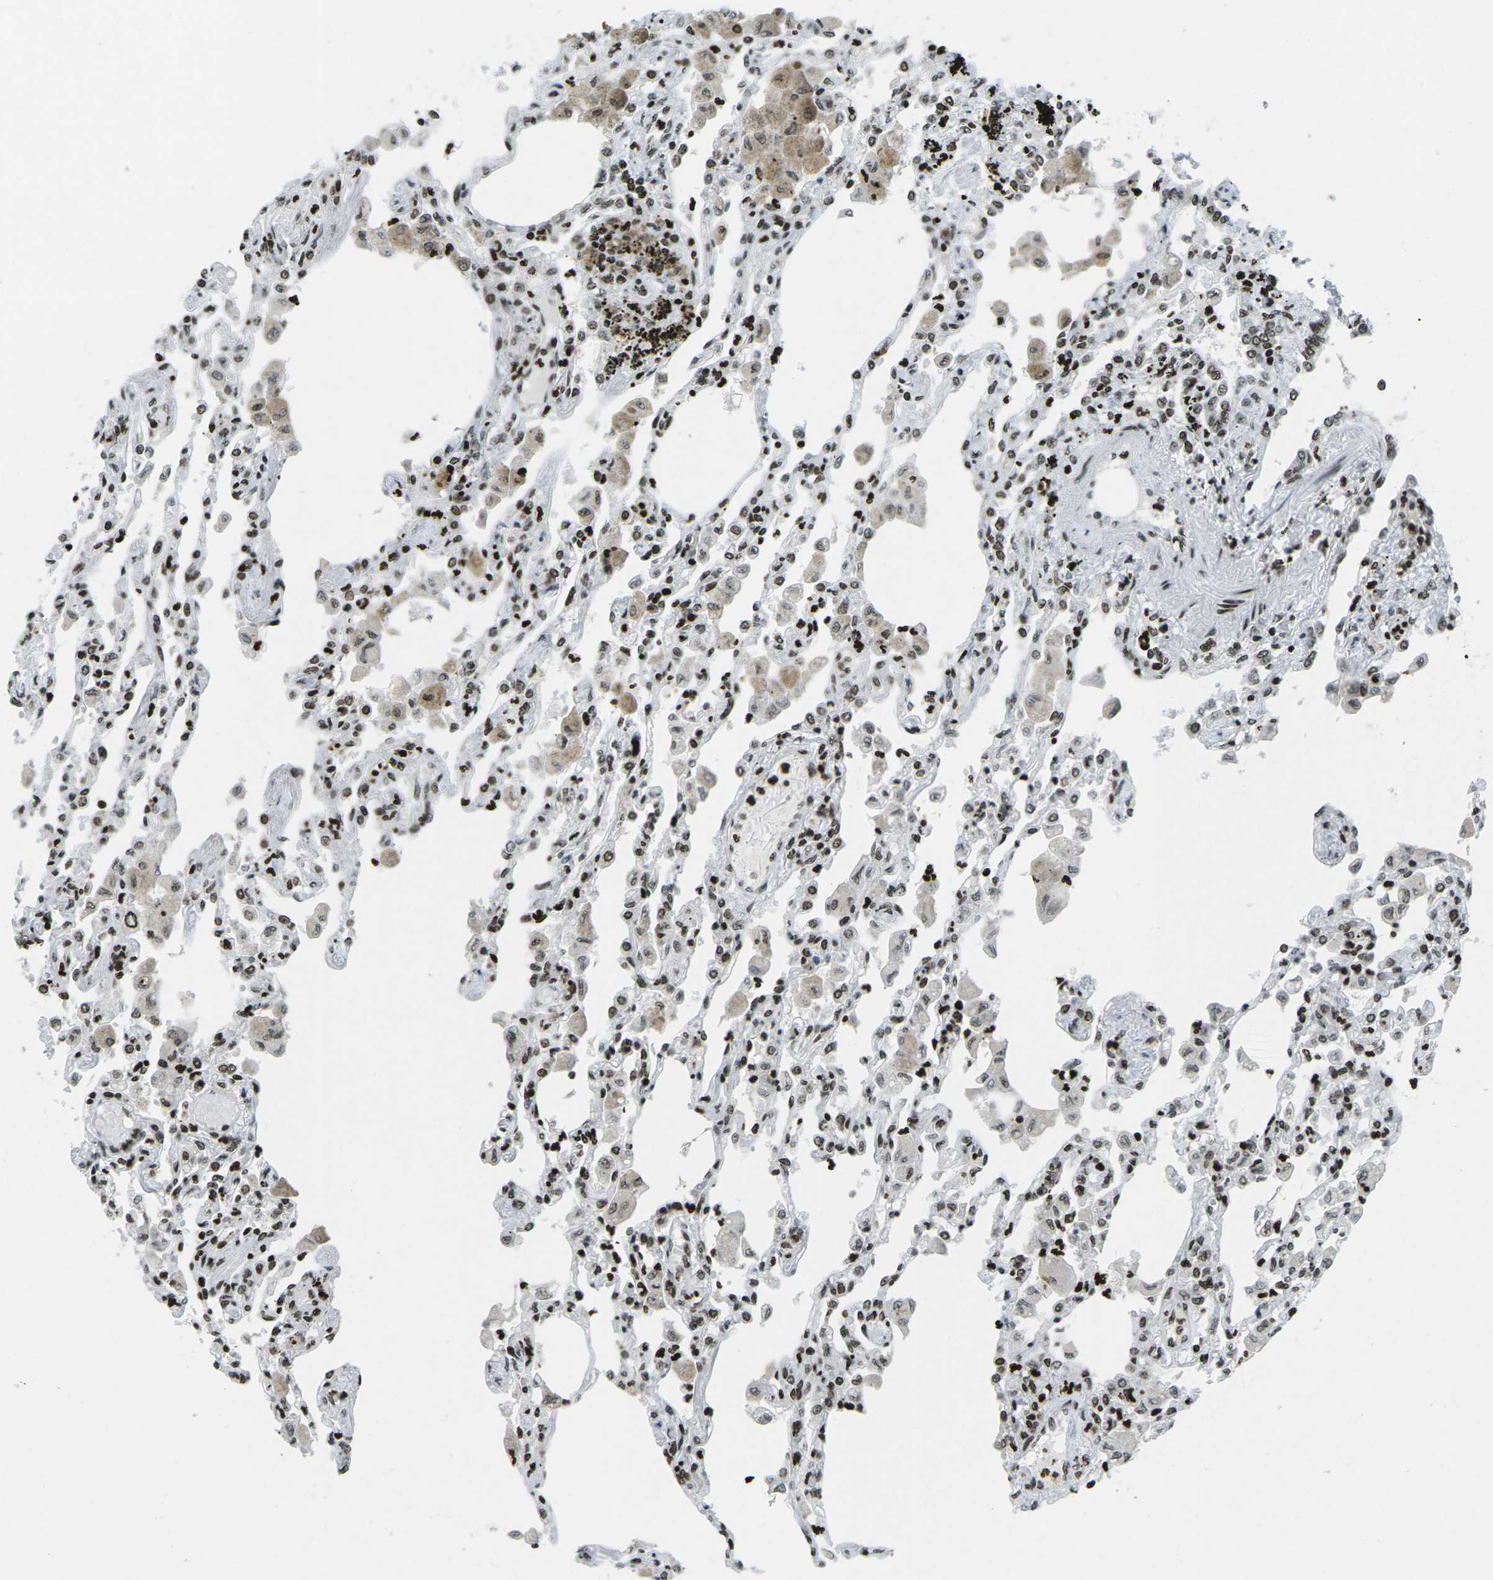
{"staining": {"intensity": "strong", "quantity": ">75%", "location": "nuclear"}, "tissue": "lung", "cell_type": "Alveolar cells", "image_type": "normal", "snomed": [{"axis": "morphology", "description": "Normal tissue, NOS"}, {"axis": "topography", "description": "Bronchus"}, {"axis": "topography", "description": "Lung"}], "caption": "A brown stain highlights strong nuclear staining of a protein in alveolar cells of benign lung.", "gene": "EME1", "patient": {"sex": "female", "age": 49}}